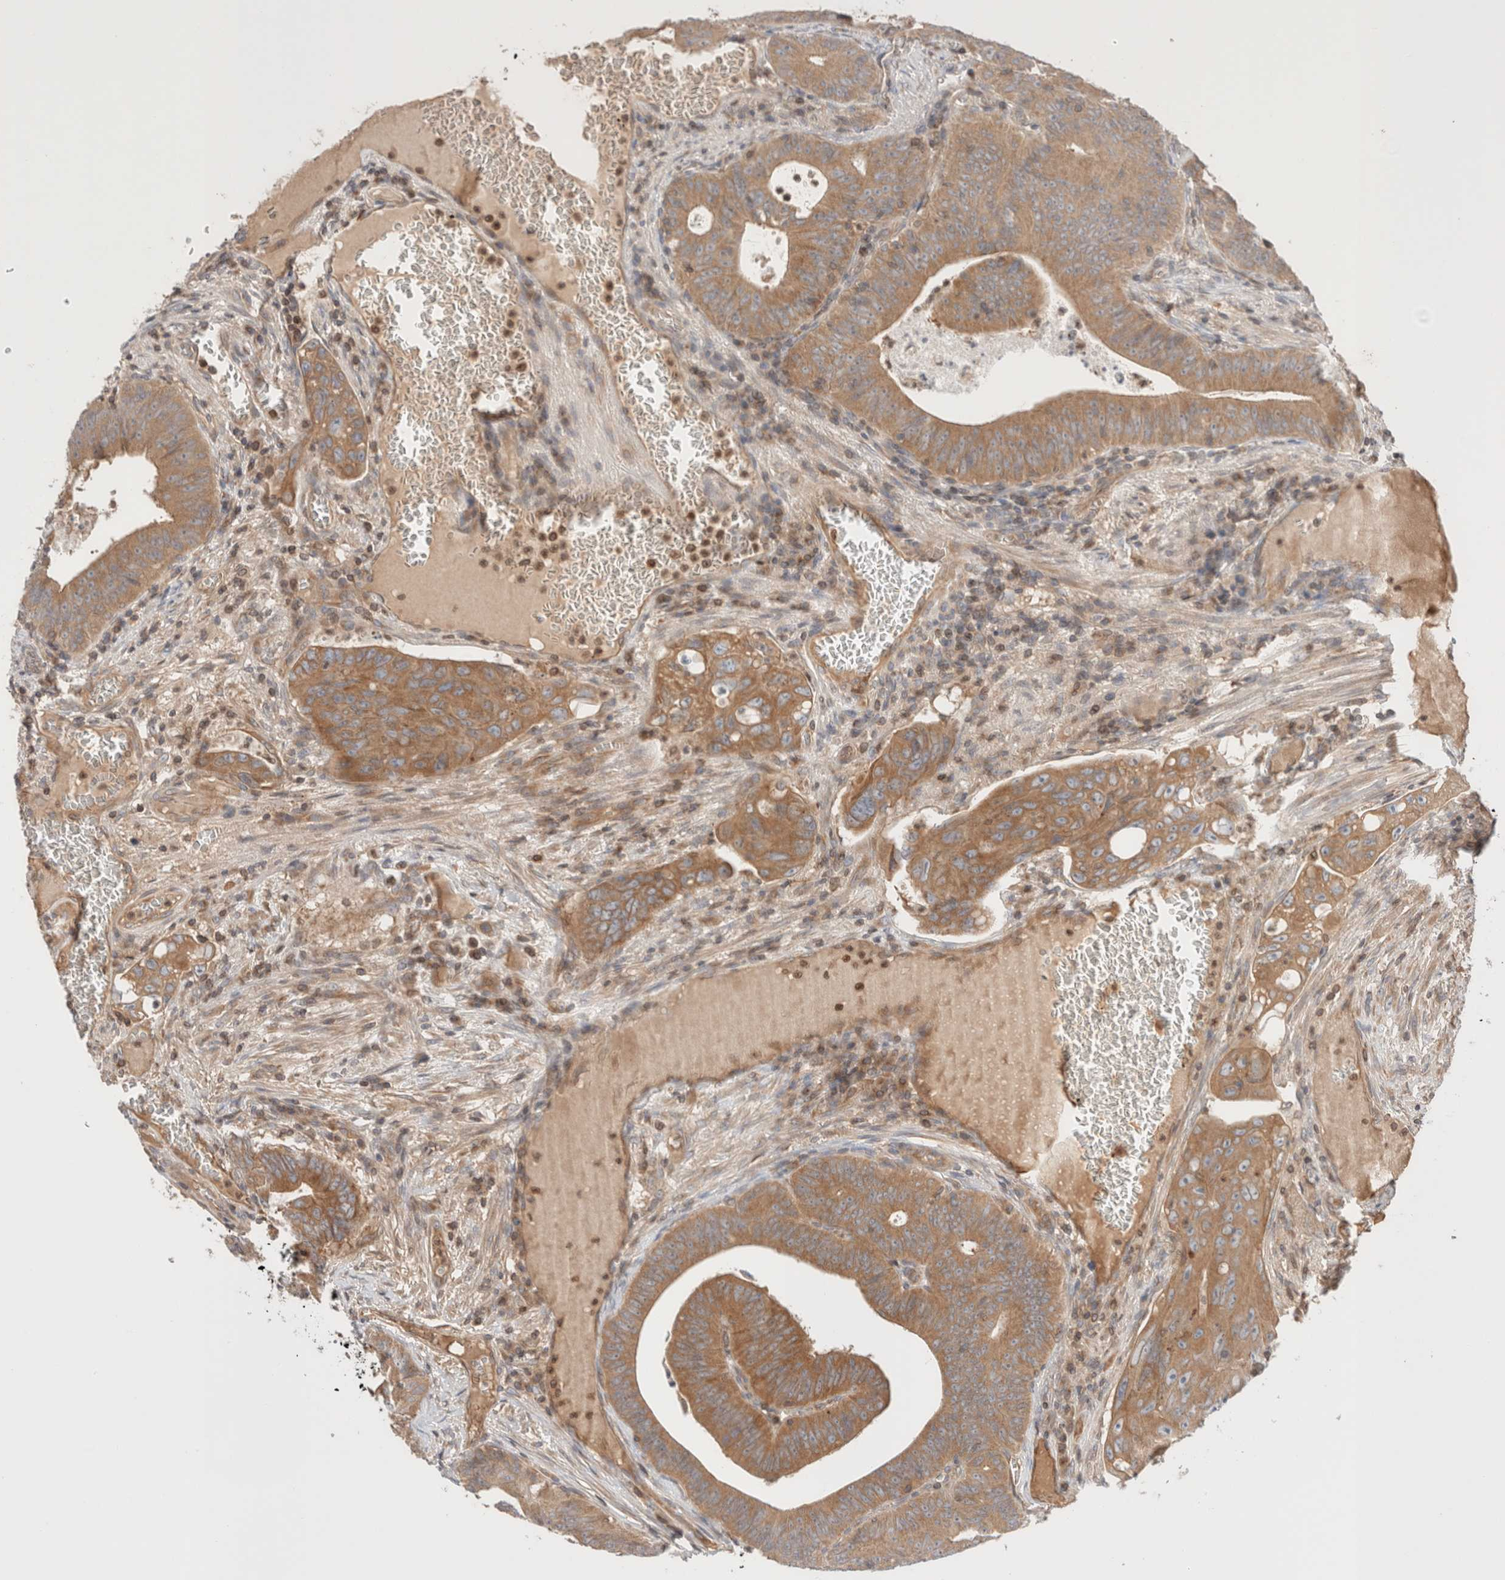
{"staining": {"intensity": "moderate", "quantity": ">75%", "location": "cytoplasmic/membranous"}, "tissue": "colorectal cancer", "cell_type": "Tumor cells", "image_type": "cancer", "snomed": [{"axis": "morphology", "description": "Adenocarcinoma, NOS"}, {"axis": "topography", "description": "Colon"}], "caption": "Moderate cytoplasmic/membranous staining is seen in about >75% of tumor cells in colorectal cancer.", "gene": "SIKE1", "patient": {"sex": "male", "age": 87}}